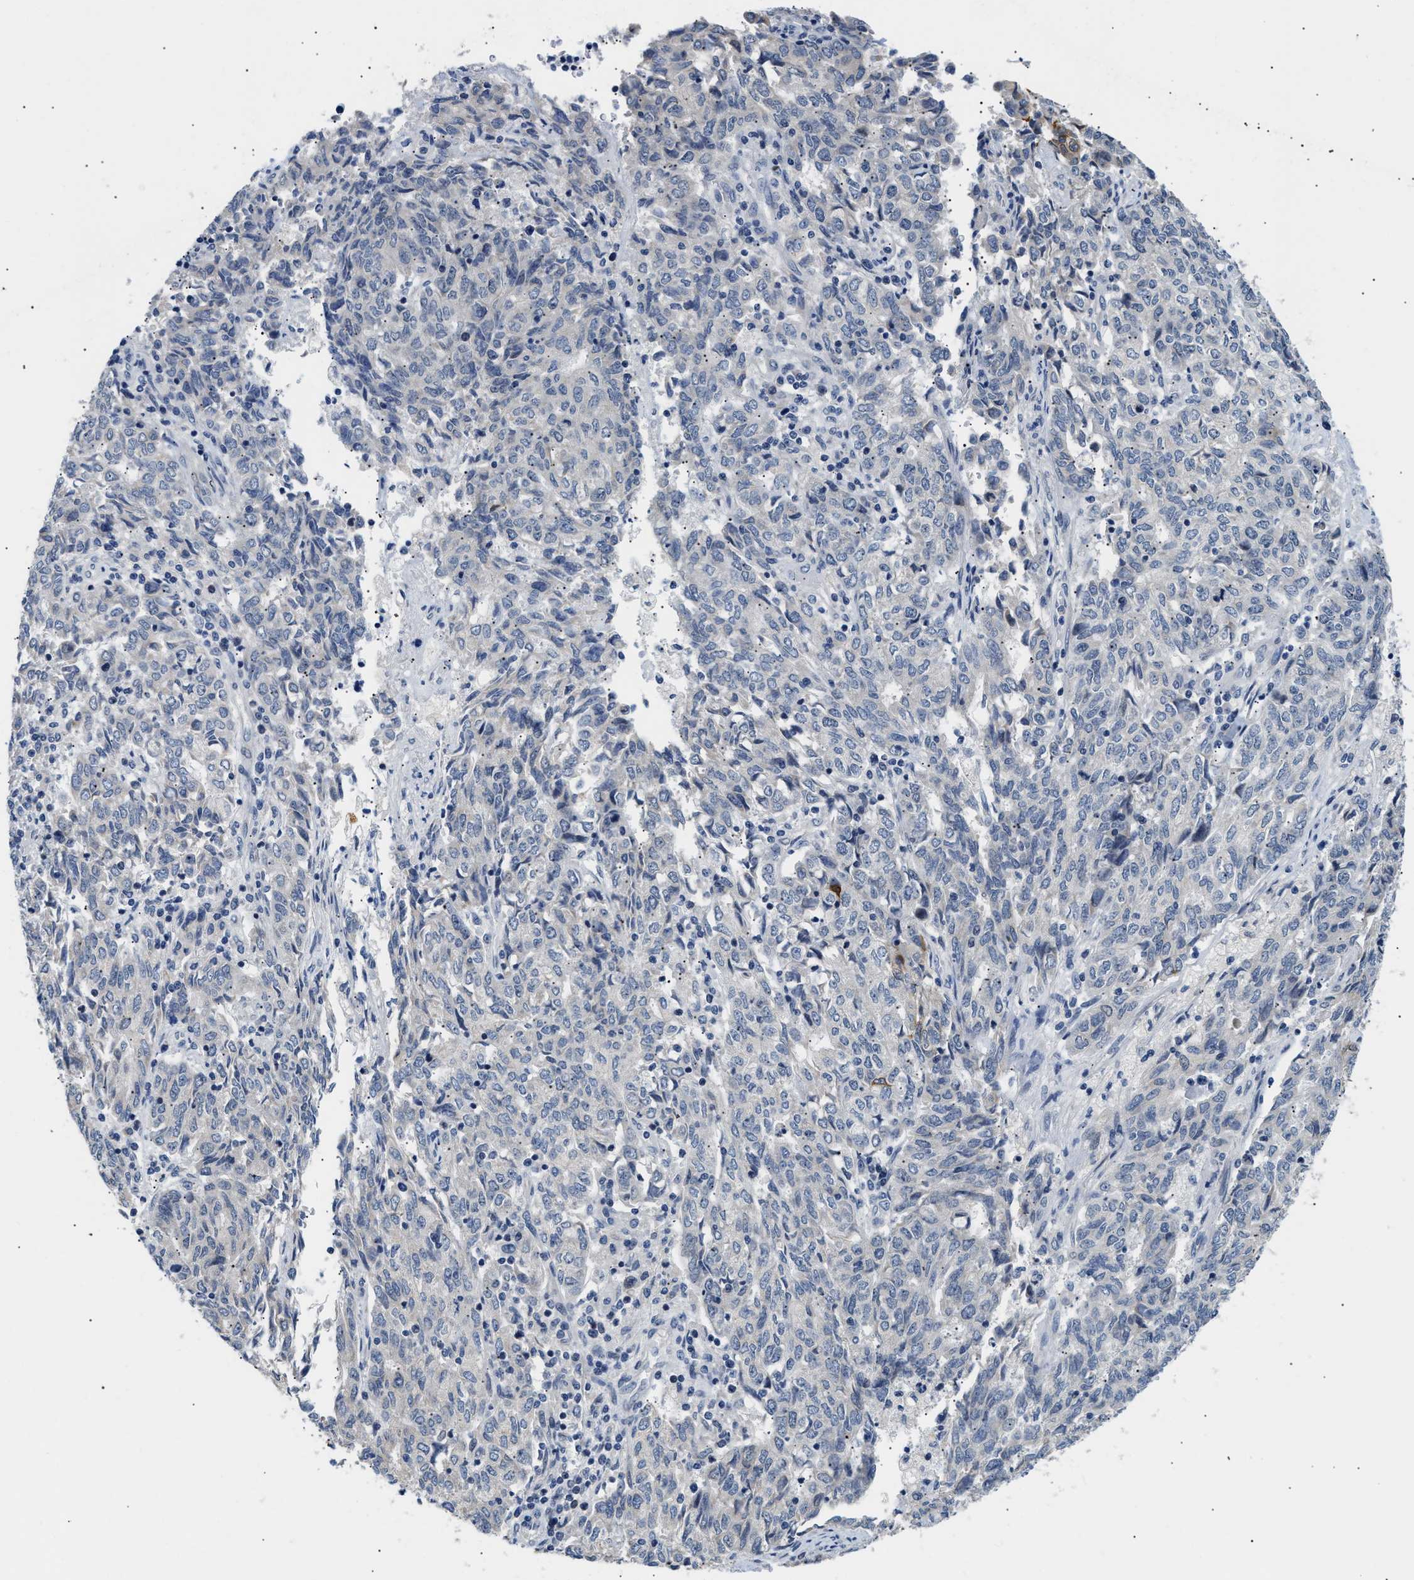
{"staining": {"intensity": "negative", "quantity": "none", "location": "none"}, "tissue": "endometrial cancer", "cell_type": "Tumor cells", "image_type": "cancer", "snomed": [{"axis": "morphology", "description": "Adenocarcinoma, NOS"}, {"axis": "topography", "description": "Endometrium"}], "caption": "Endometrial adenocarcinoma stained for a protein using IHC reveals no positivity tumor cells.", "gene": "CLGN", "patient": {"sex": "female", "age": 80}}